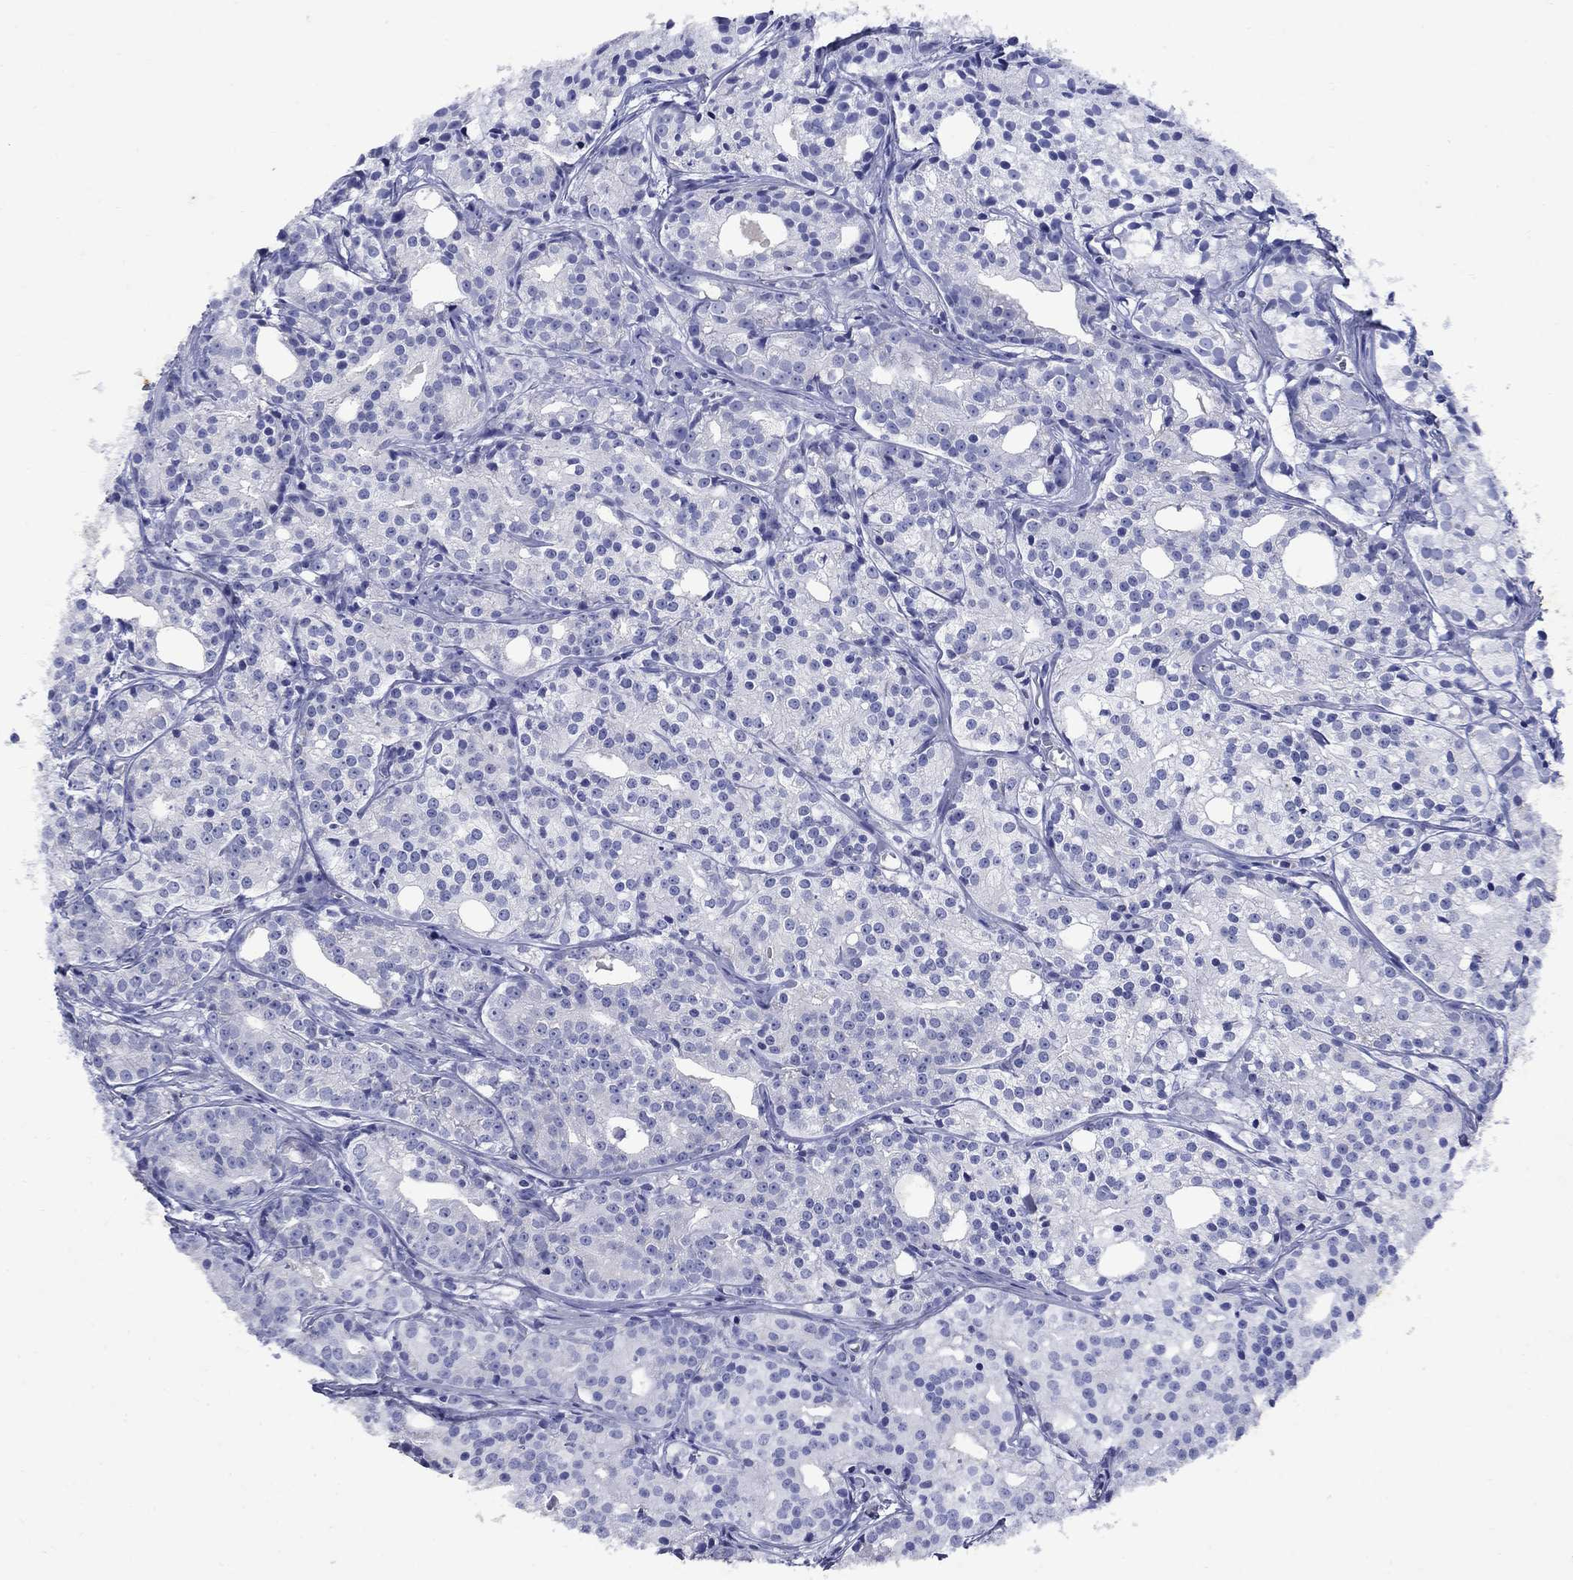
{"staining": {"intensity": "negative", "quantity": "none", "location": "none"}, "tissue": "prostate cancer", "cell_type": "Tumor cells", "image_type": "cancer", "snomed": [{"axis": "morphology", "description": "Adenocarcinoma, Medium grade"}, {"axis": "topography", "description": "Prostate"}], "caption": "Tumor cells show no significant positivity in prostate cancer. (DAB IHC, high magnification).", "gene": "CD1A", "patient": {"sex": "male", "age": 74}}